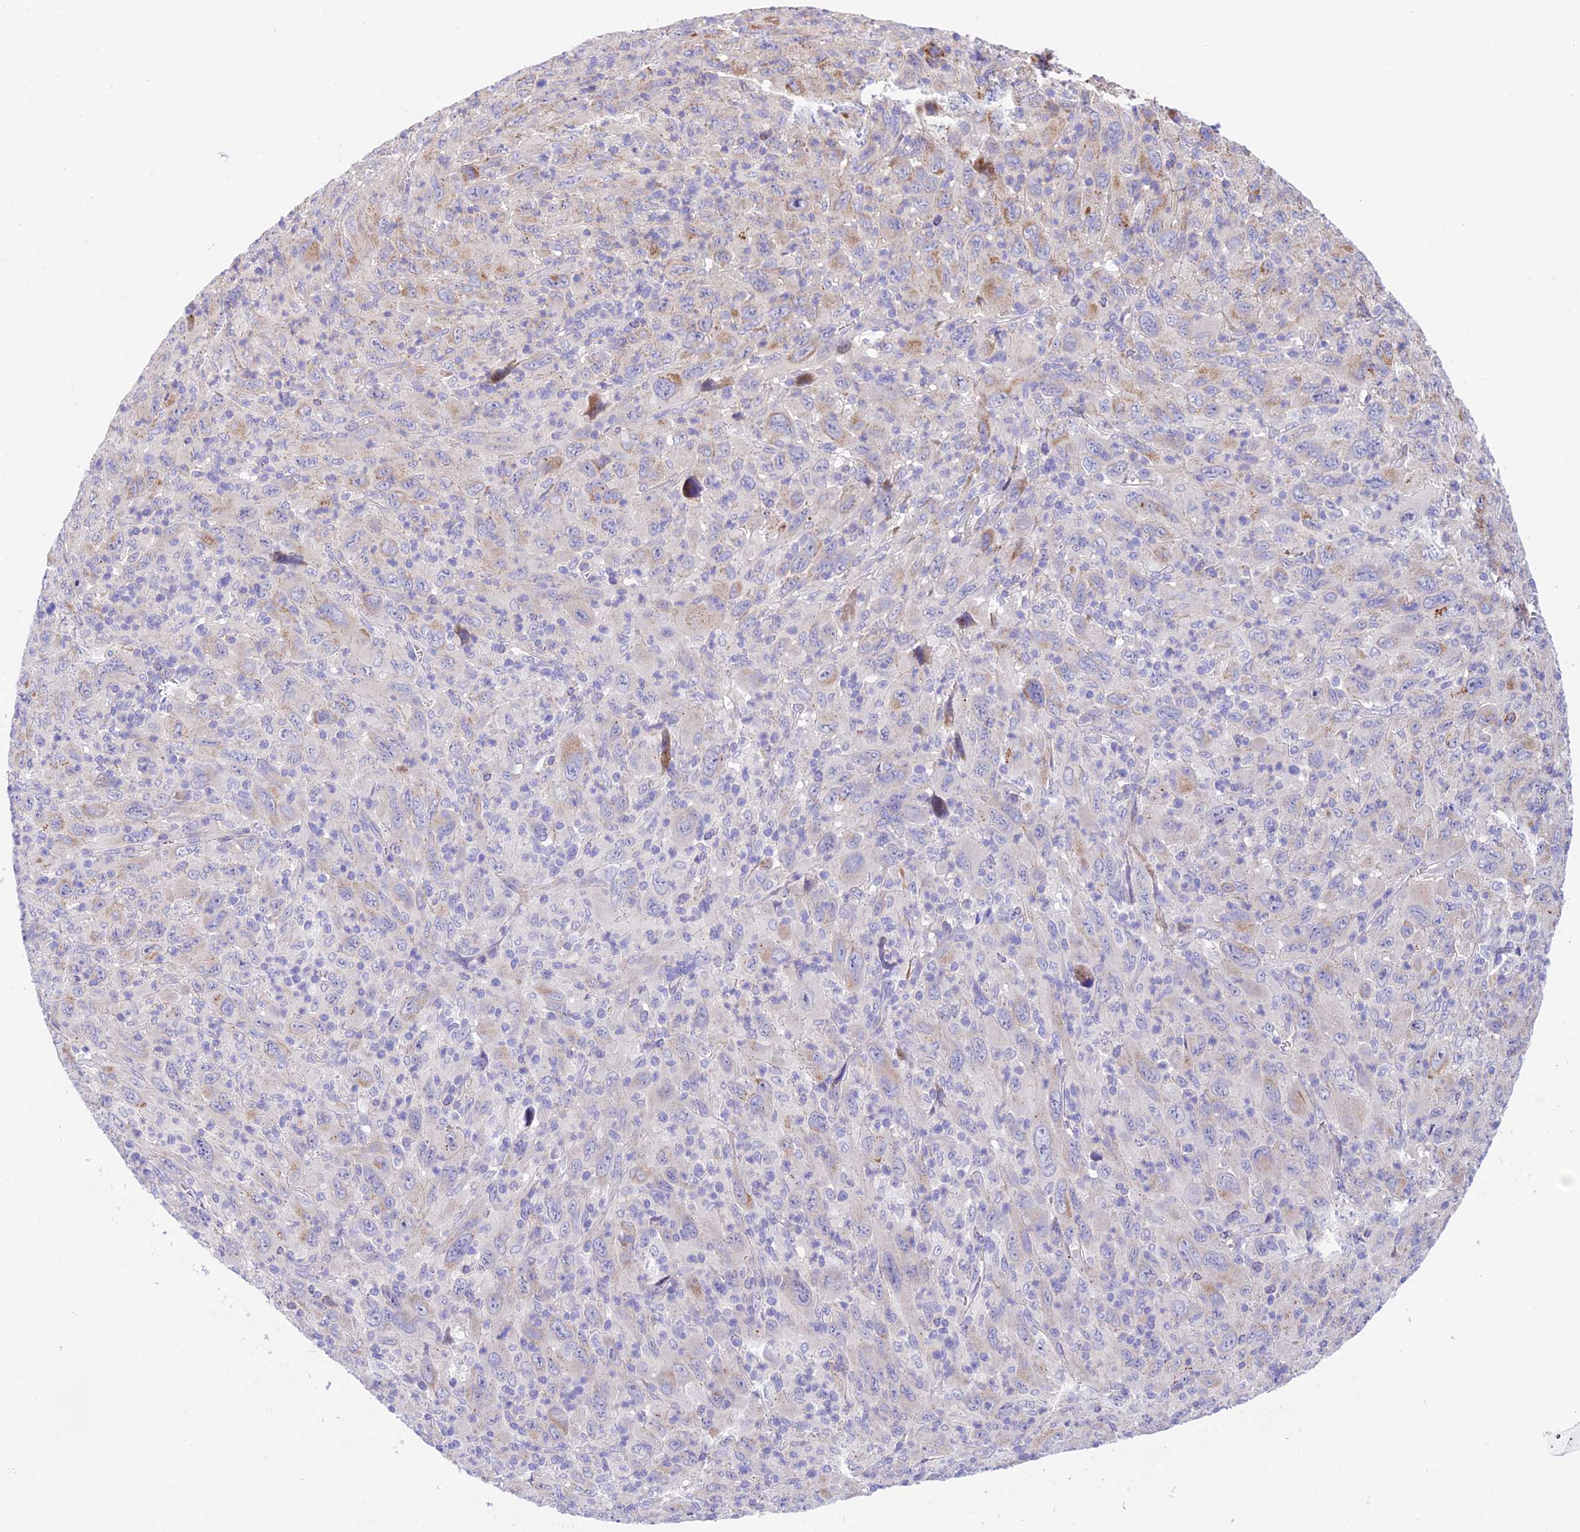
{"staining": {"intensity": "negative", "quantity": "none", "location": "none"}, "tissue": "melanoma", "cell_type": "Tumor cells", "image_type": "cancer", "snomed": [{"axis": "morphology", "description": "Malignant melanoma, Metastatic site"}, {"axis": "topography", "description": "Skin"}], "caption": "DAB (3,3'-diaminobenzidine) immunohistochemical staining of human melanoma shows no significant expression in tumor cells.", "gene": "TRIM43B", "patient": {"sex": "female", "age": 56}}